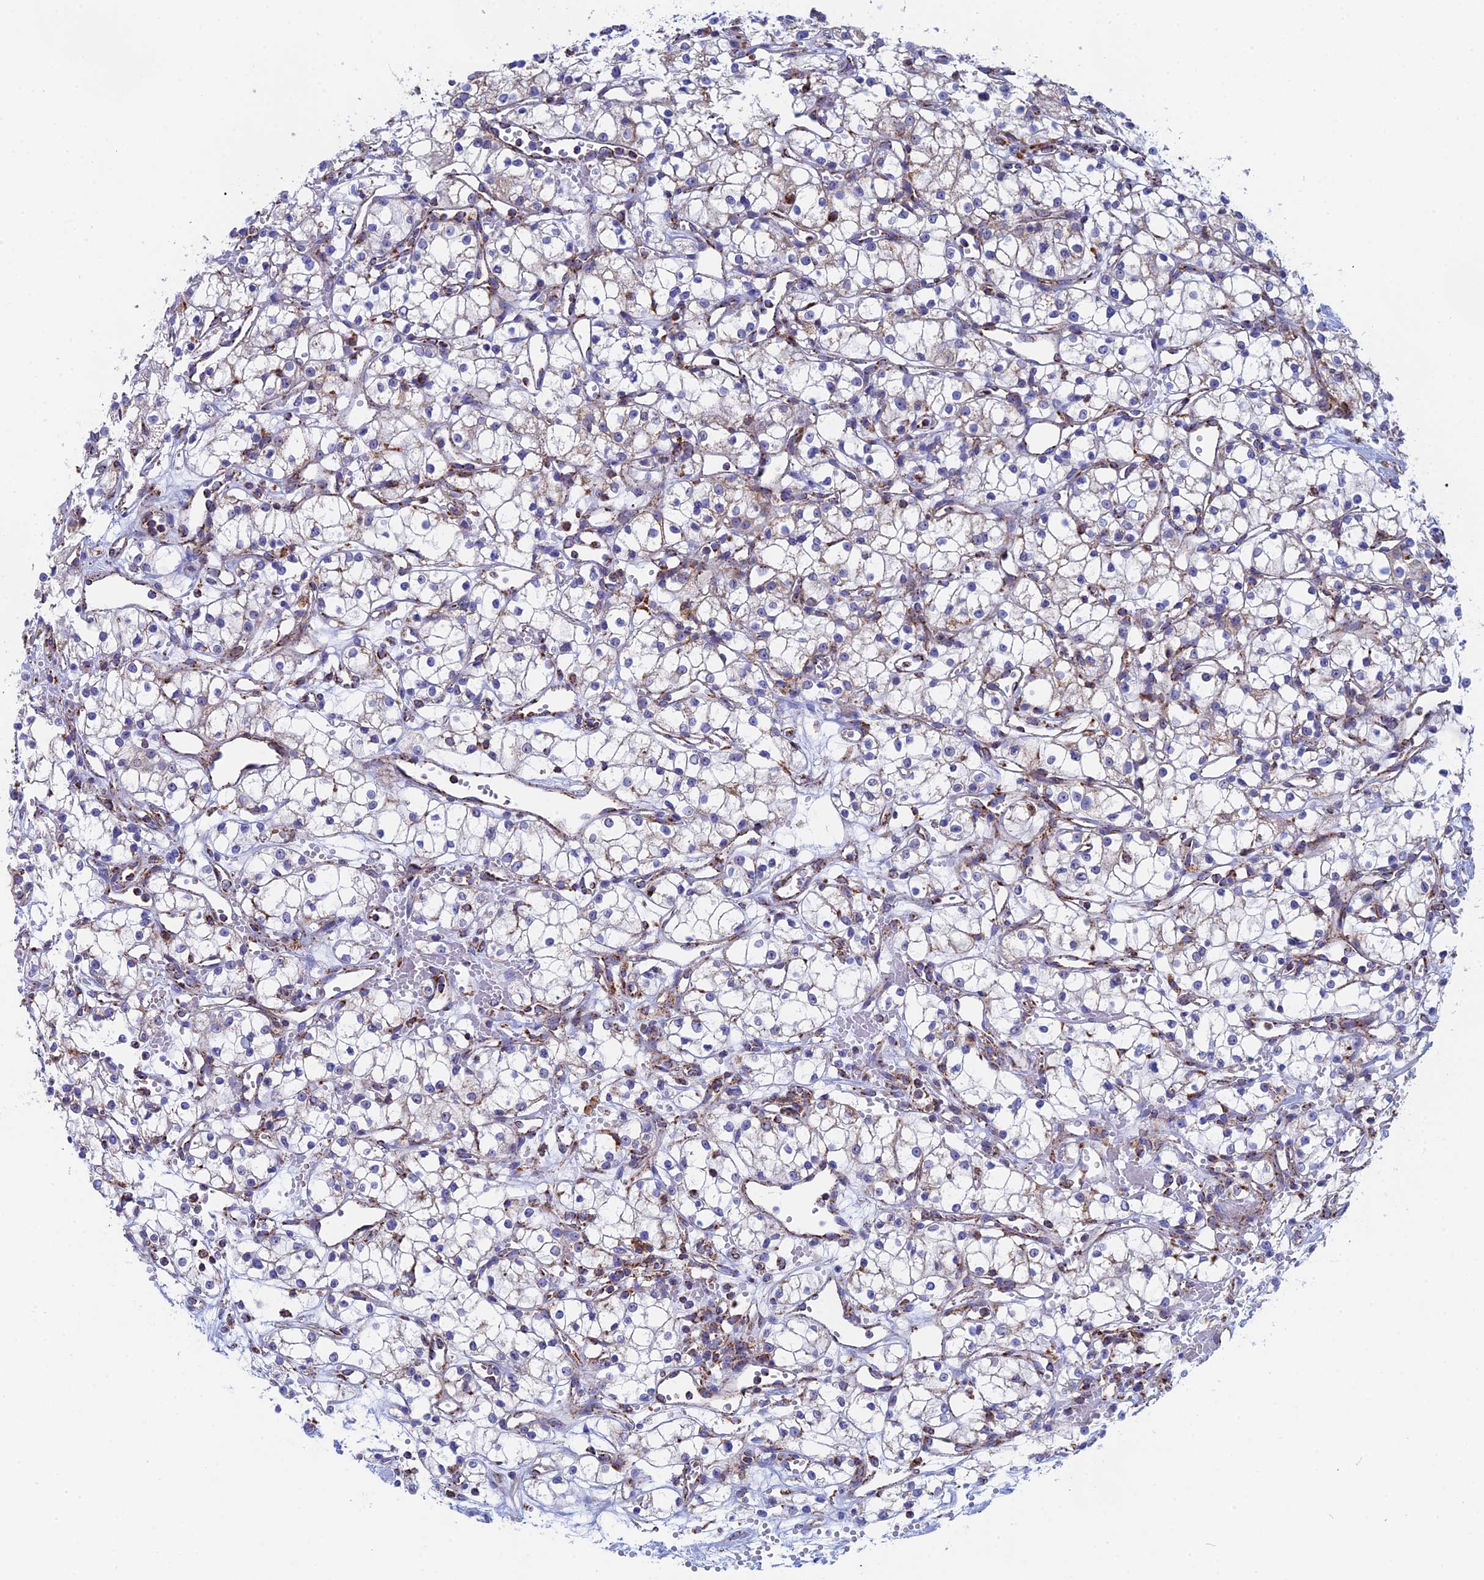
{"staining": {"intensity": "weak", "quantity": "<25%", "location": "cytoplasmic/membranous"}, "tissue": "renal cancer", "cell_type": "Tumor cells", "image_type": "cancer", "snomed": [{"axis": "morphology", "description": "Adenocarcinoma, NOS"}, {"axis": "topography", "description": "Kidney"}], "caption": "Immunohistochemical staining of human renal adenocarcinoma shows no significant expression in tumor cells.", "gene": "NDUFA5", "patient": {"sex": "male", "age": 59}}